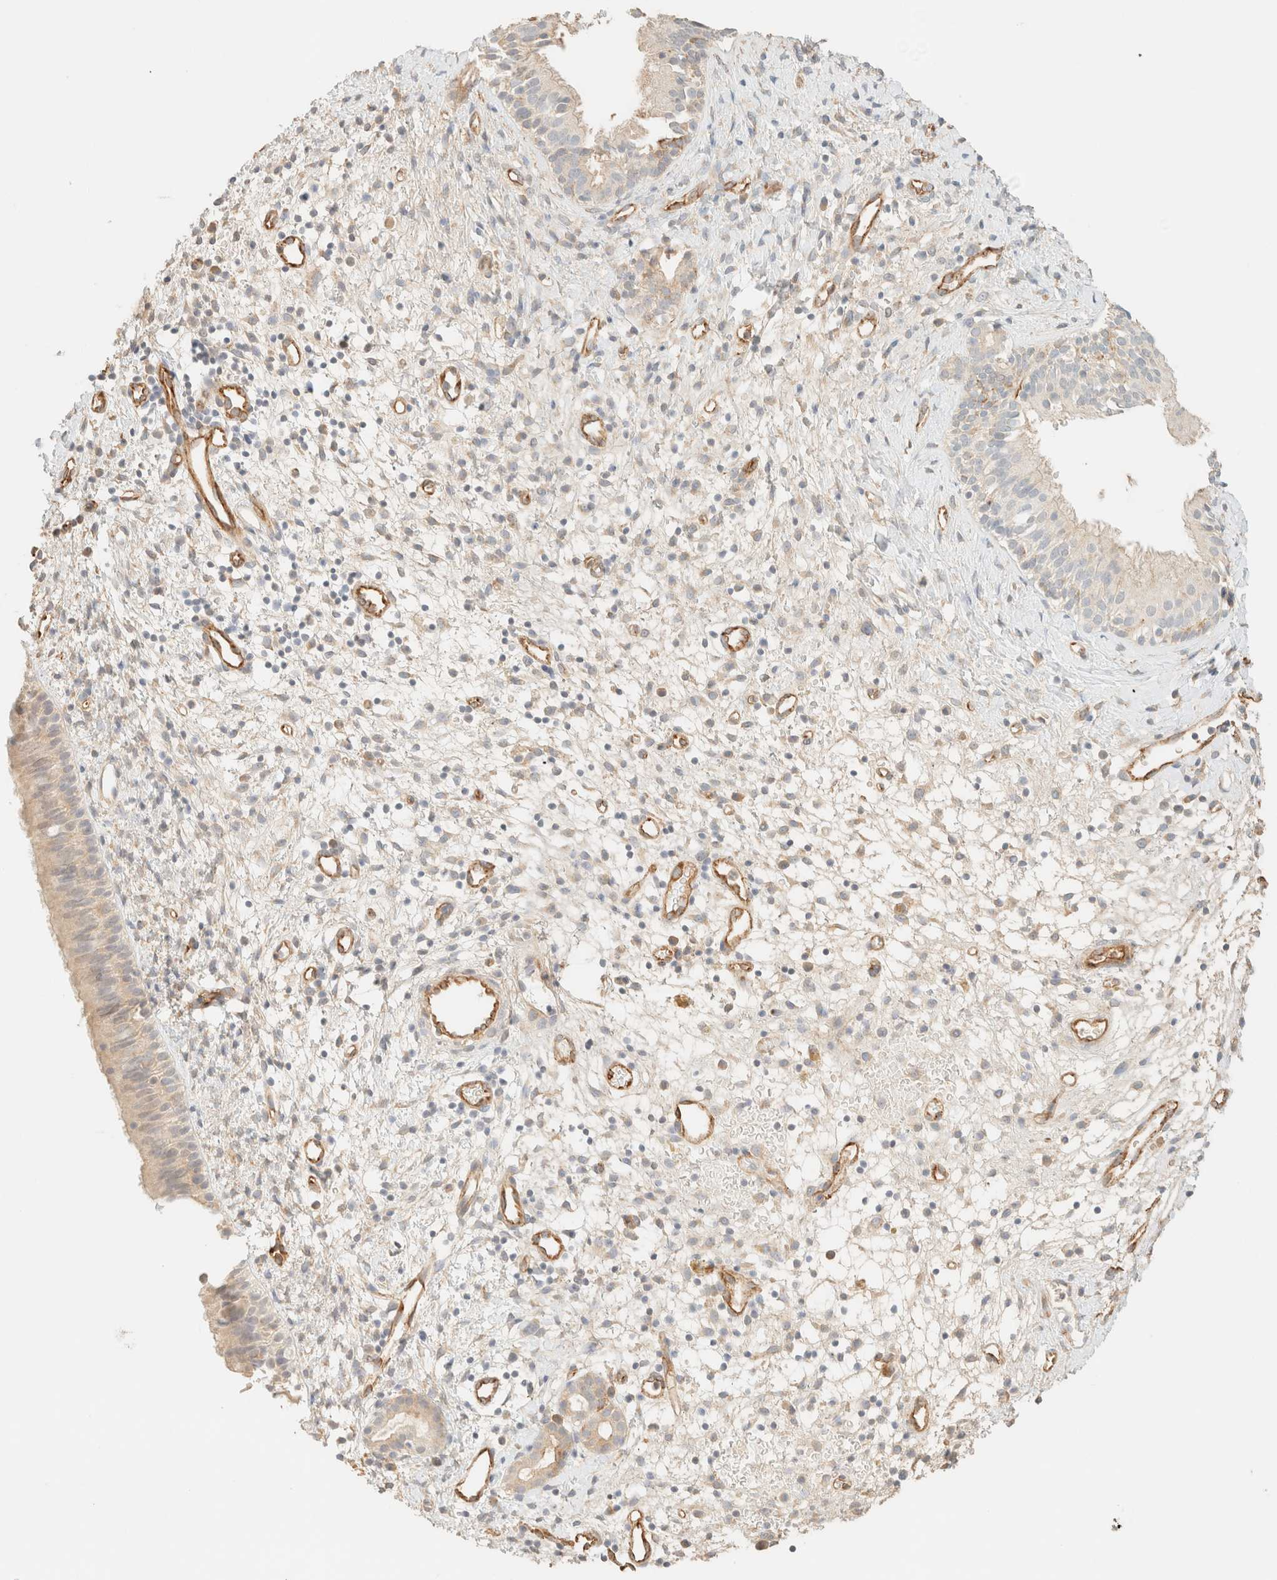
{"staining": {"intensity": "moderate", "quantity": "<25%", "location": "cytoplasmic/membranous"}, "tissue": "nasopharynx", "cell_type": "Respiratory epithelial cells", "image_type": "normal", "snomed": [{"axis": "morphology", "description": "Normal tissue, NOS"}, {"axis": "topography", "description": "Nasopharynx"}], "caption": "High-magnification brightfield microscopy of normal nasopharynx stained with DAB (brown) and counterstained with hematoxylin (blue). respiratory epithelial cells exhibit moderate cytoplasmic/membranous expression is identified in approximately<25% of cells.", "gene": "SPARCL1", "patient": {"sex": "male", "age": 22}}